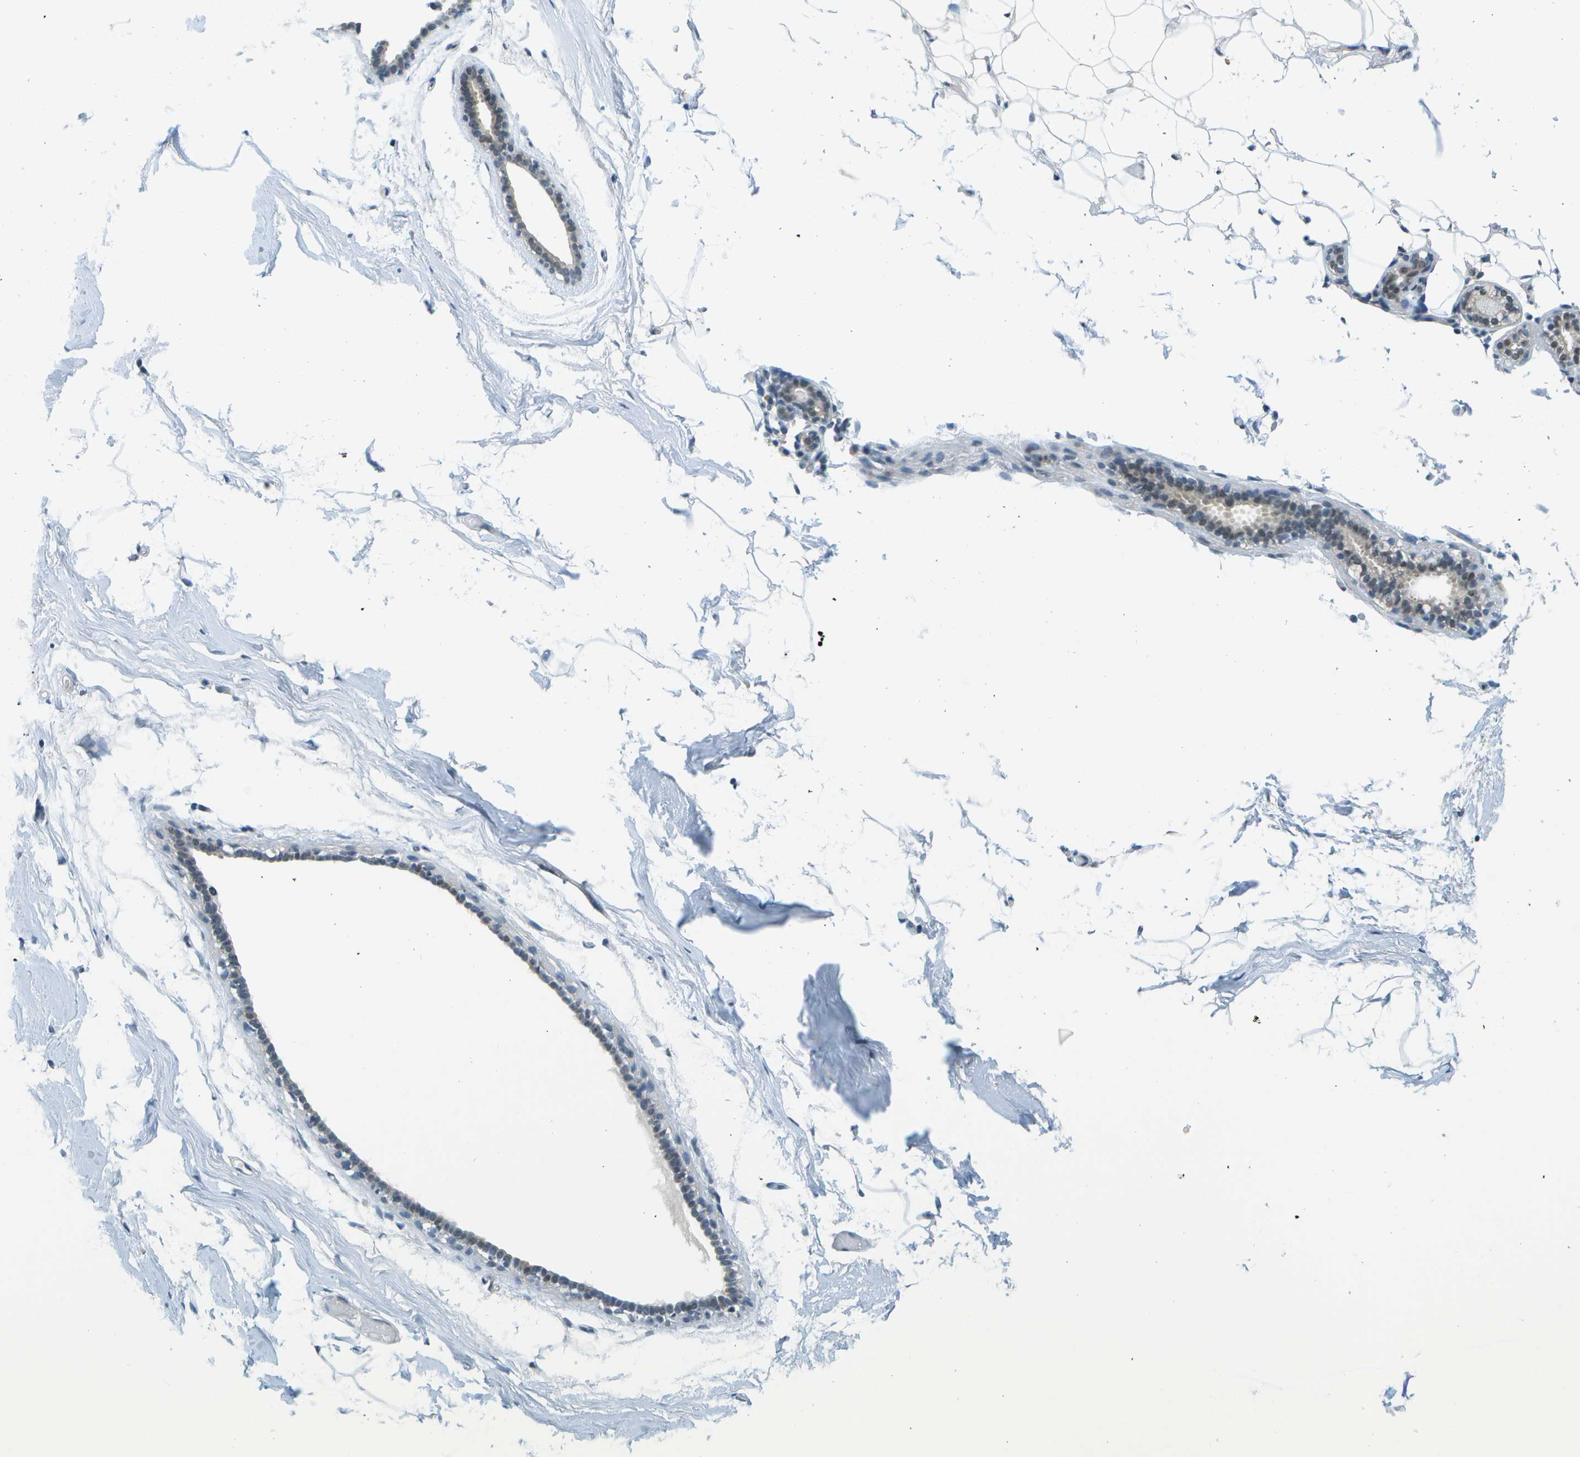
{"staining": {"intensity": "negative", "quantity": "none", "location": "none"}, "tissue": "adipose tissue", "cell_type": "Adipocytes", "image_type": "normal", "snomed": [{"axis": "morphology", "description": "Normal tissue, NOS"}, {"axis": "topography", "description": "Breast"}, {"axis": "topography", "description": "Soft tissue"}], "caption": "Immunohistochemistry micrograph of unremarkable human adipose tissue stained for a protein (brown), which exhibits no staining in adipocytes. (Stains: DAB IHC with hematoxylin counter stain, Microscopy: brightfield microscopy at high magnification).", "gene": "PITHD1", "patient": {"sex": "female", "age": 75}}